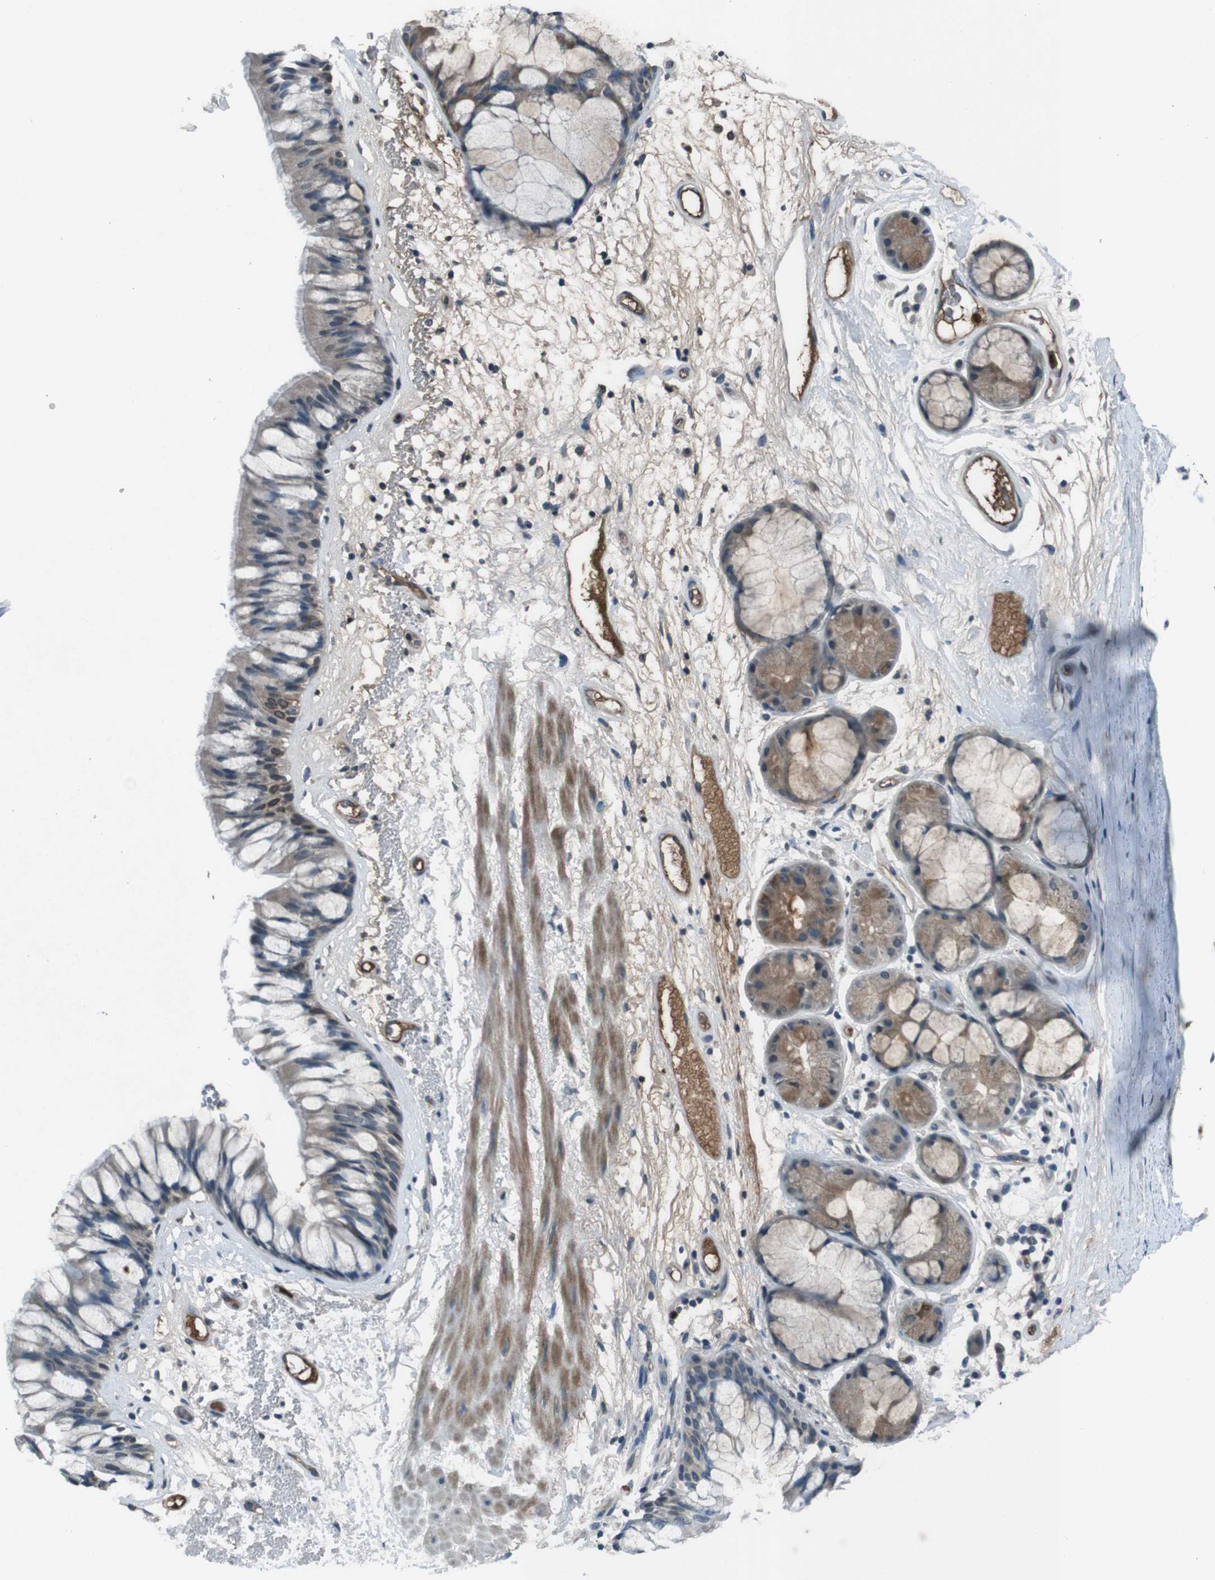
{"staining": {"intensity": "weak", "quantity": "25%-75%", "location": "cytoplasmic/membranous"}, "tissue": "bronchus", "cell_type": "Respiratory epithelial cells", "image_type": "normal", "snomed": [{"axis": "morphology", "description": "Normal tissue, NOS"}, {"axis": "topography", "description": "Bronchus"}], "caption": "Protein expression analysis of normal bronchus reveals weak cytoplasmic/membranous expression in approximately 25%-75% of respiratory epithelial cells. The protein of interest is shown in brown color, while the nuclei are stained blue.", "gene": "UGT1A6", "patient": {"sex": "male", "age": 66}}